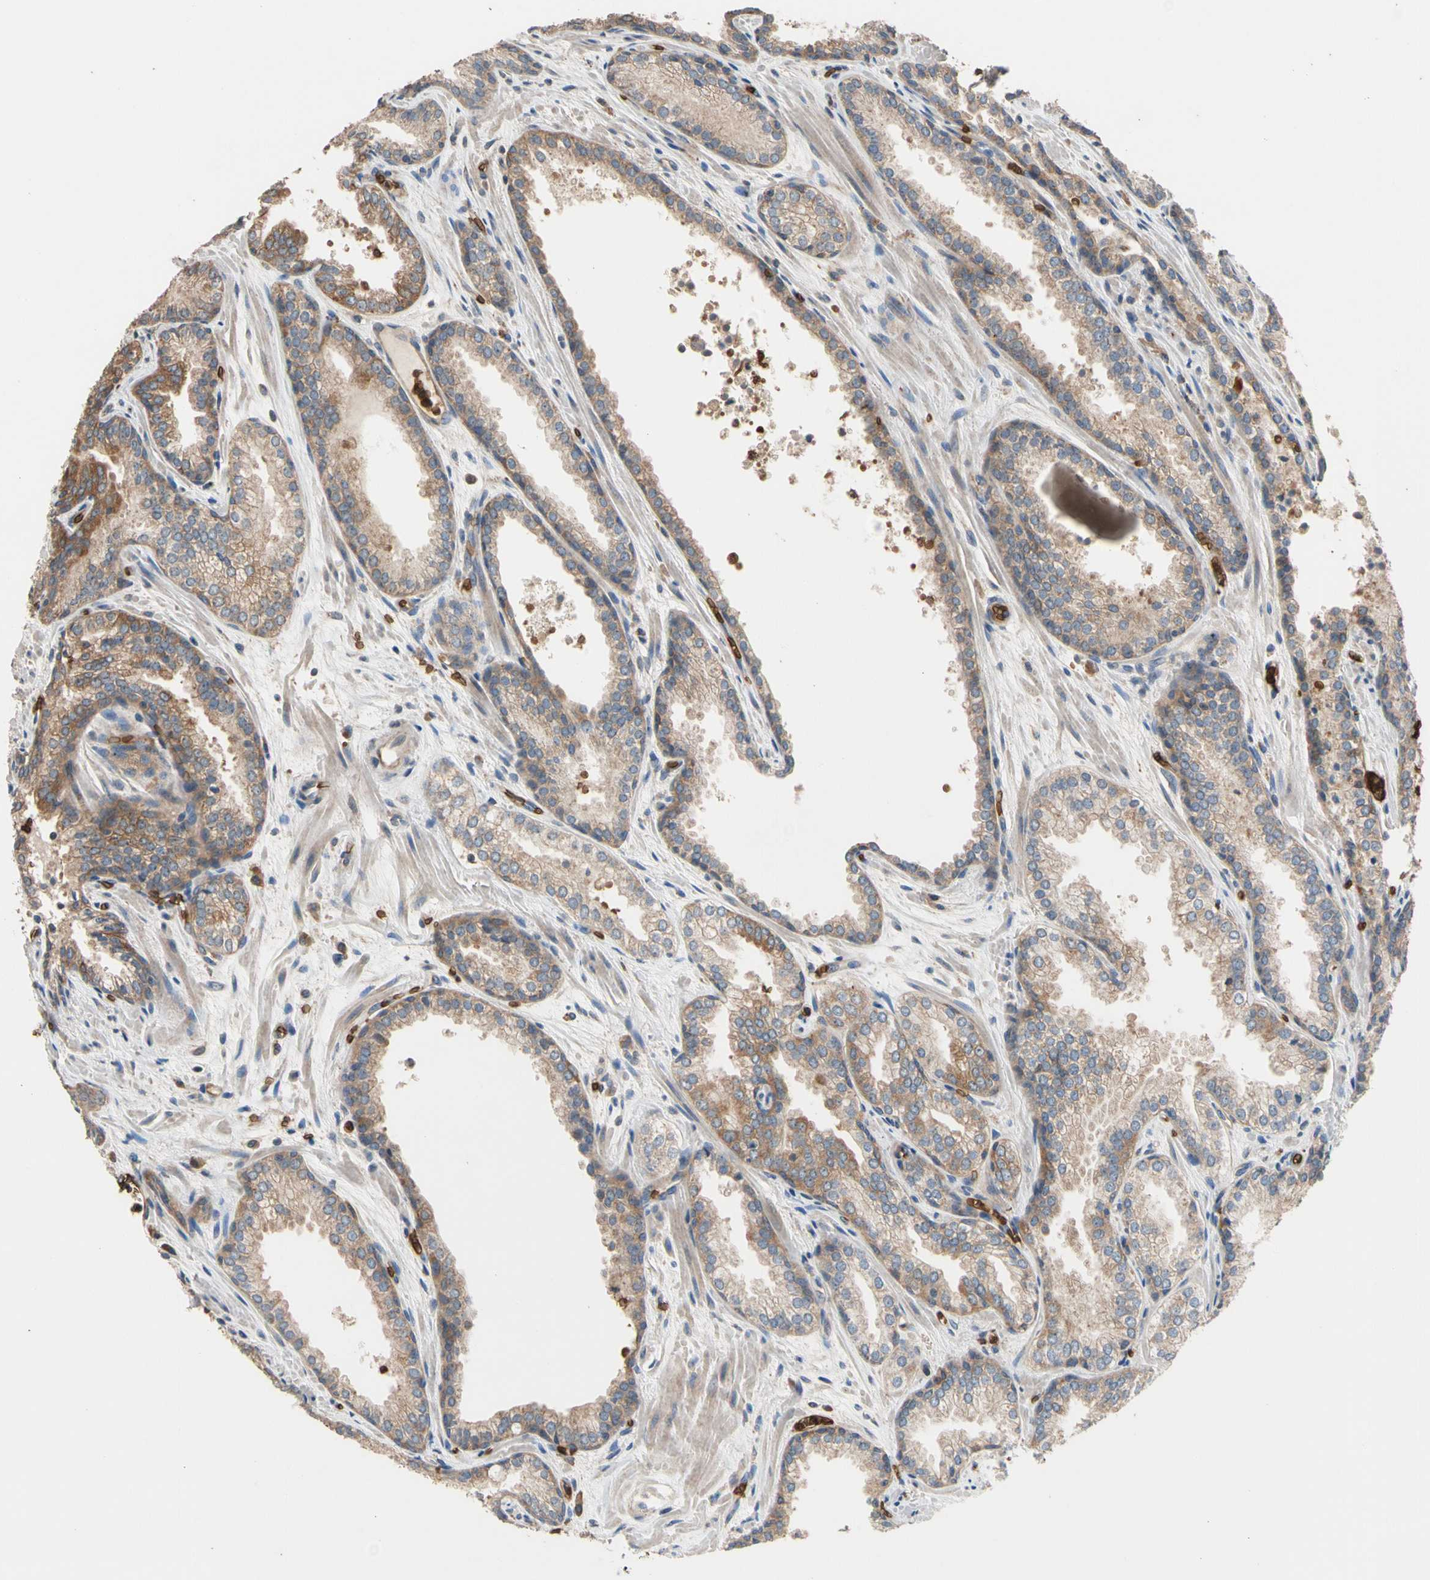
{"staining": {"intensity": "moderate", "quantity": ">75%", "location": "cytoplasmic/membranous"}, "tissue": "prostate cancer", "cell_type": "Tumor cells", "image_type": "cancer", "snomed": [{"axis": "morphology", "description": "Adenocarcinoma, Low grade"}, {"axis": "topography", "description": "Prostate"}], "caption": "IHC (DAB (3,3'-diaminobenzidine)) staining of human prostate adenocarcinoma (low-grade) demonstrates moderate cytoplasmic/membranous protein staining in about >75% of tumor cells. (Brightfield microscopy of DAB IHC at high magnification).", "gene": "RIOK2", "patient": {"sex": "male", "age": 60}}